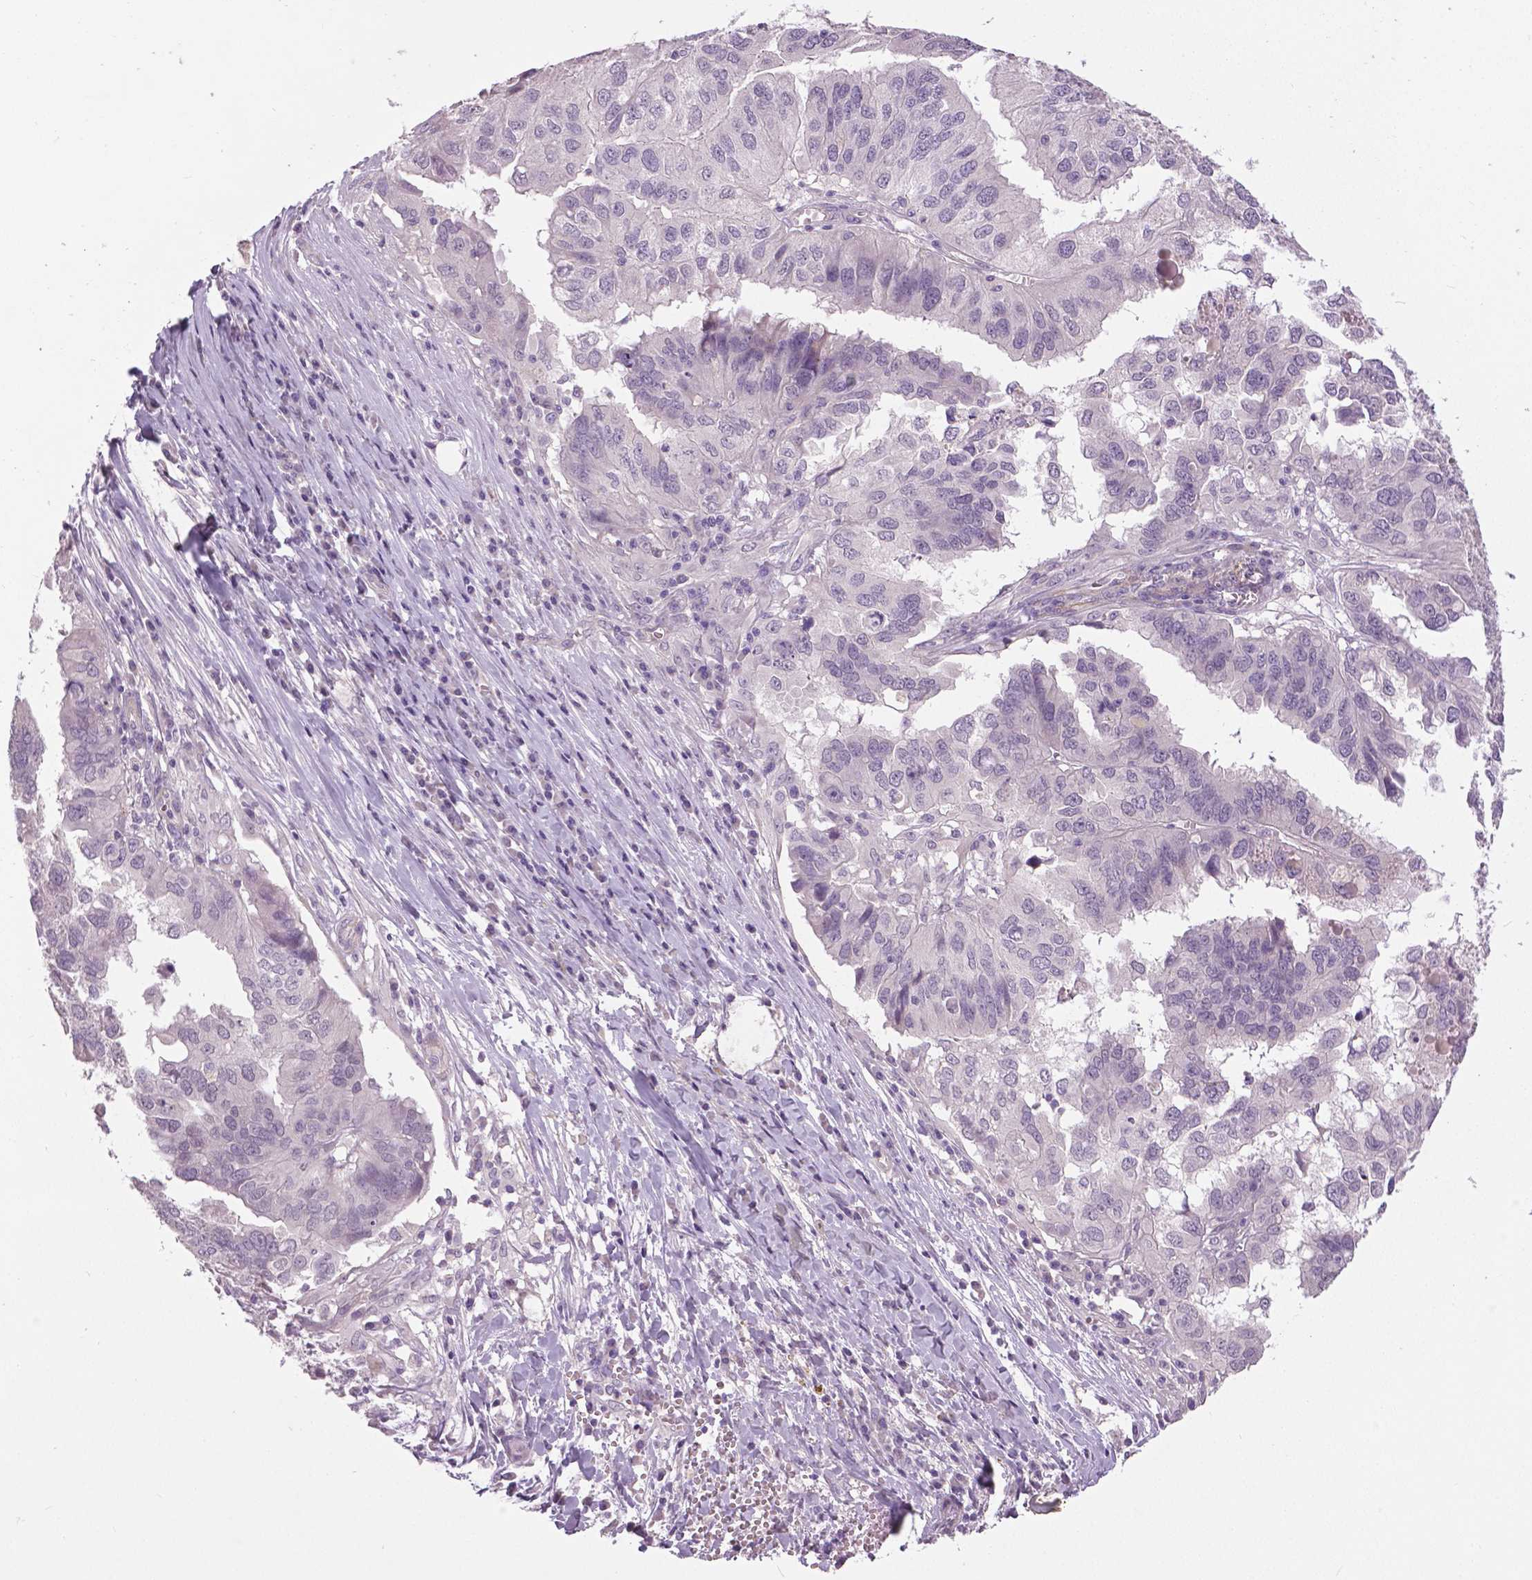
{"staining": {"intensity": "negative", "quantity": "none", "location": "none"}, "tissue": "ovarian cancer", "cell_type": "Tumor cells", "image_type": "cancer", "snomed": [{"axis": "morphology", "description": "Cystadenocarcinoma, serous, NOS"}, {"axis": "topography", "description": "Ovary"}], "caption": "Immunohistochemistry histopathology image of neoplastic tissue: ovarian cancer stained with DAB (3,3'-diaminobenzidine) displays no significant protein expression in tumor cells.", "gene": "FOXA1", "patient": {"sex": "female", "age": 79}}